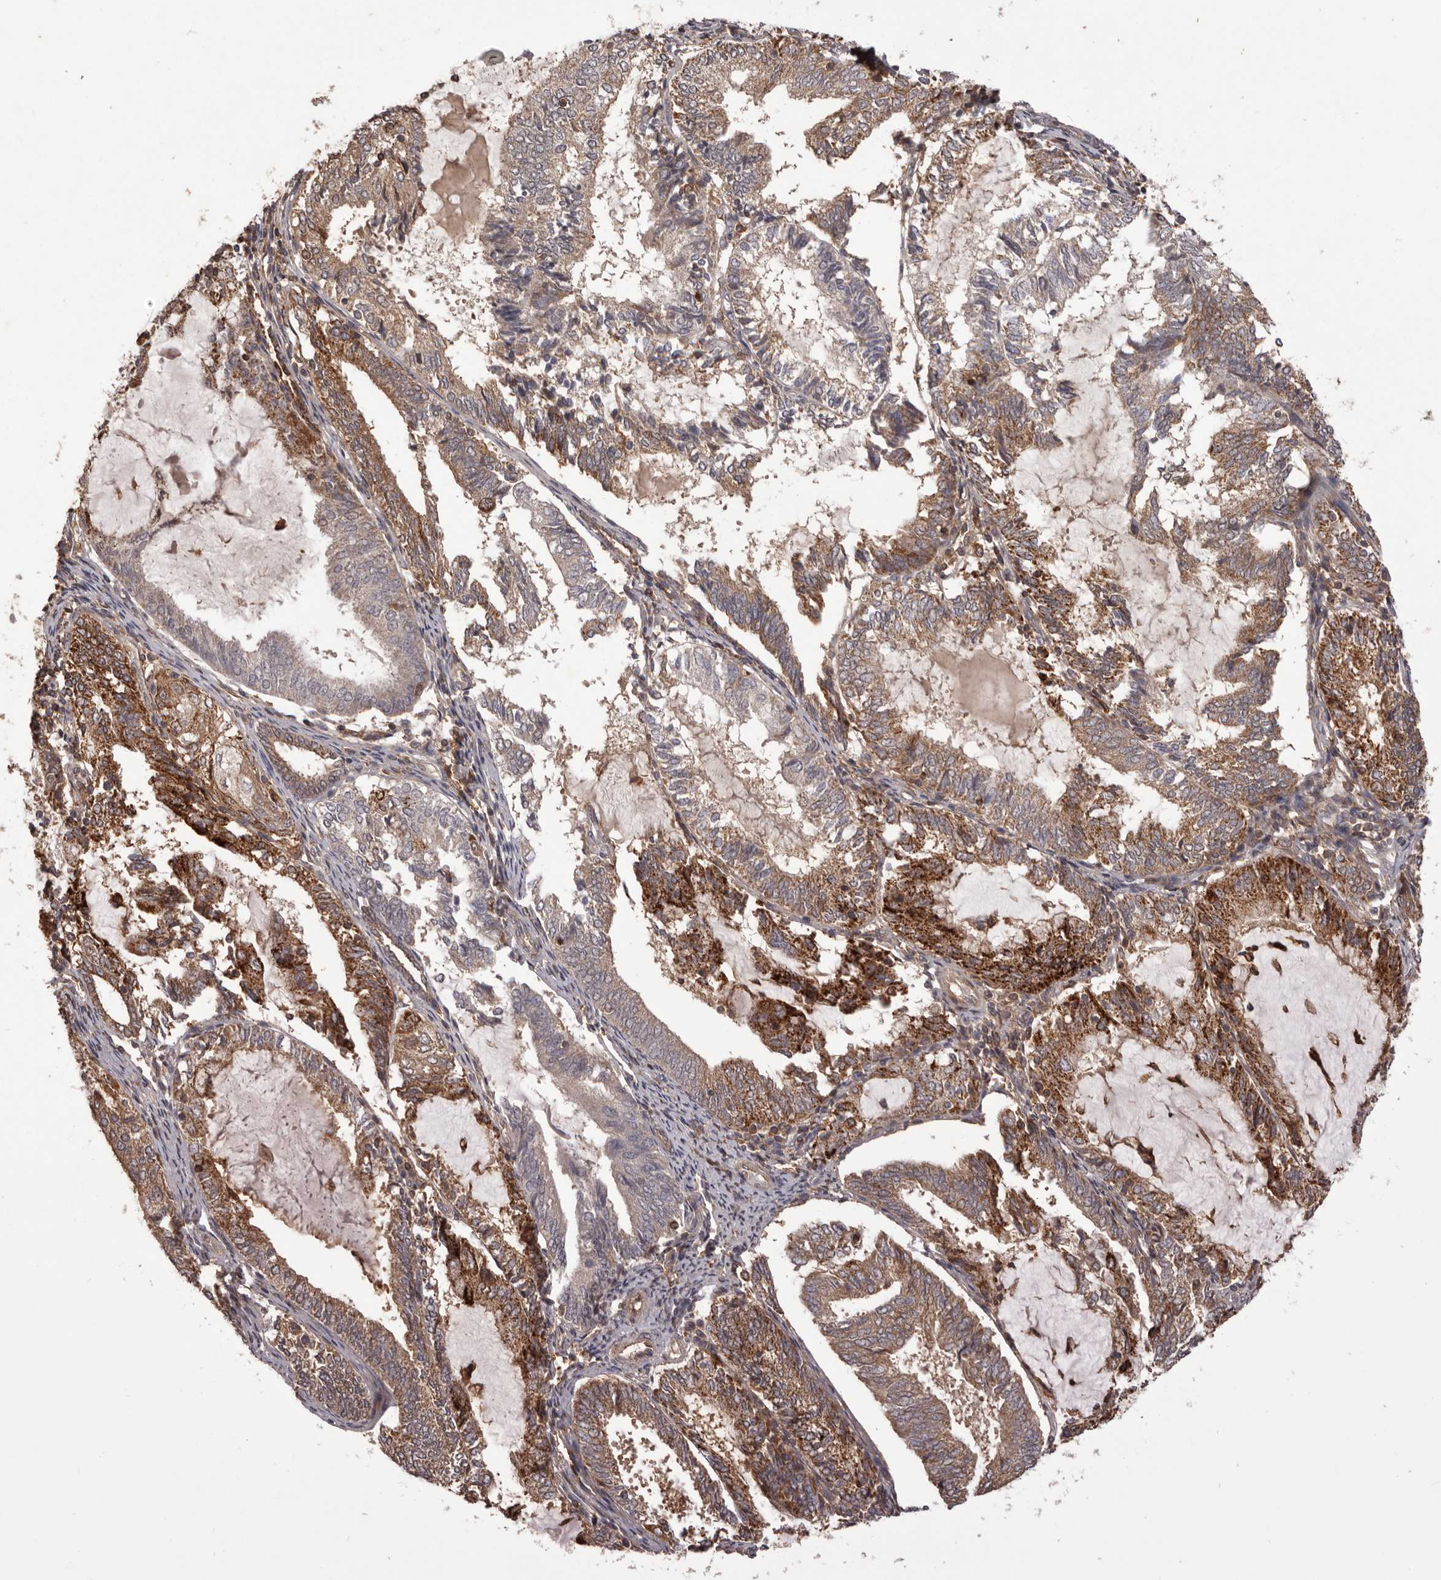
{"staining": {"intensity": "moderate", "quantity": "25%-75%", "location": "cytoplasmic/membranous"}, "tissue": "endometrial cancer", "cell_type": "Tumor cells", "image_type": "cancer", "snomed": [{"axis": "morphology", "description": "Adenocarcinoma, NOS"}, {"axis": "topography", "description": "Endometrium"}], "caption": "IHC of adenocarcinoma (endometrial) displays medium levels of moderate cytoplasmic/membranous positivity in about 25%-75% of tumor cells.", "gene": "GLIPR2", "patient": {"sex": "female", "age": 81}}